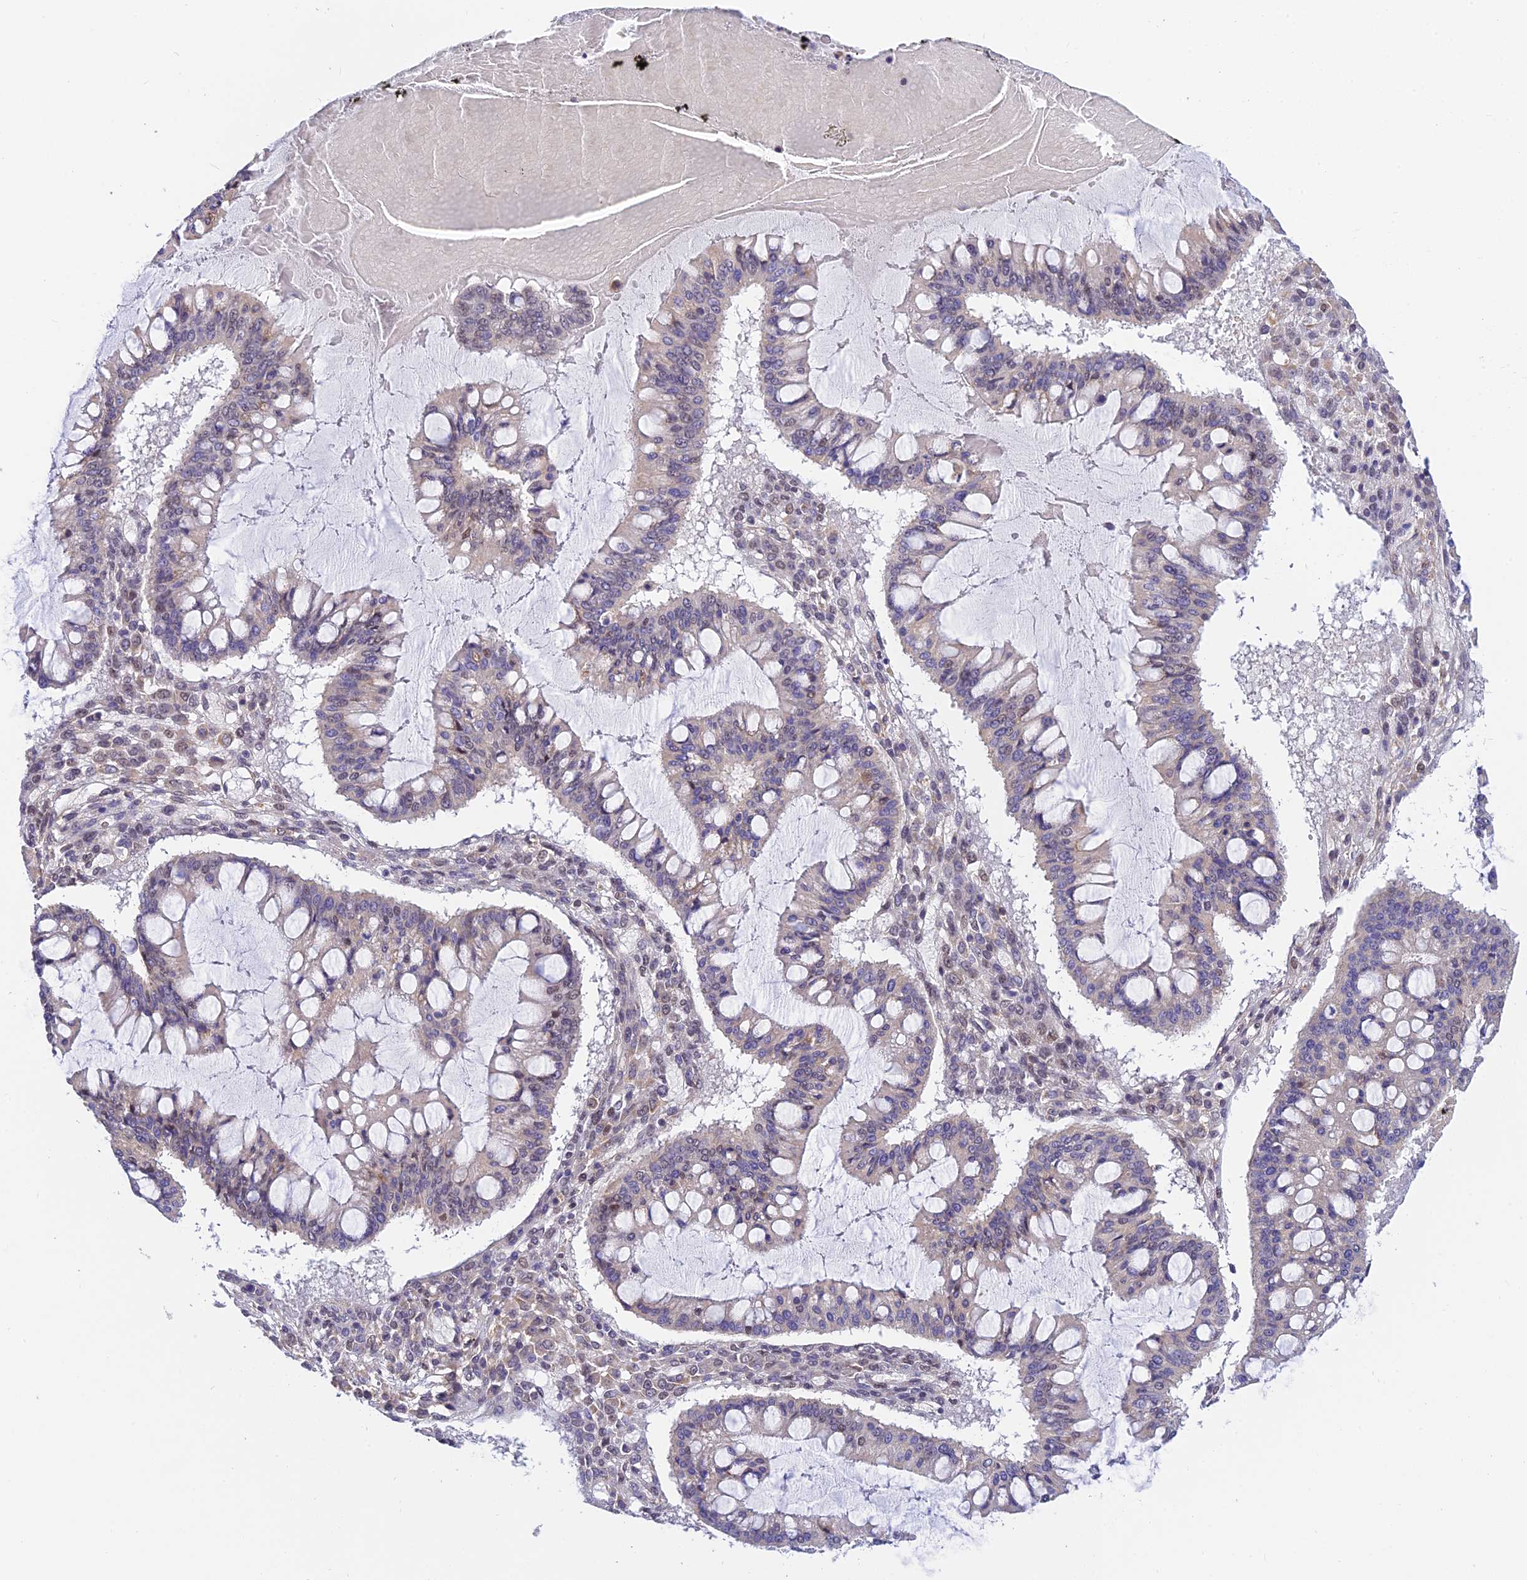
{"staining": {"intensity": "negative", "quantity": "none", "location": "none"}, "tissue": "ovarian cancer", "cell_type": "Tumor cells", "image_type": "cancer", "snomed": [{"axis": "morphology", "description": "Cystadenocarcinoma, mucinous, NOS"}, {"axis": "topography", "description": "Ovary"}], "caption": "DAB immunohistochemical staining of ovarian cancer demonstrates no significant expression in tumor cells.", "gene": "C2orf49", "patient": {"sex": "female", "age": 73}}